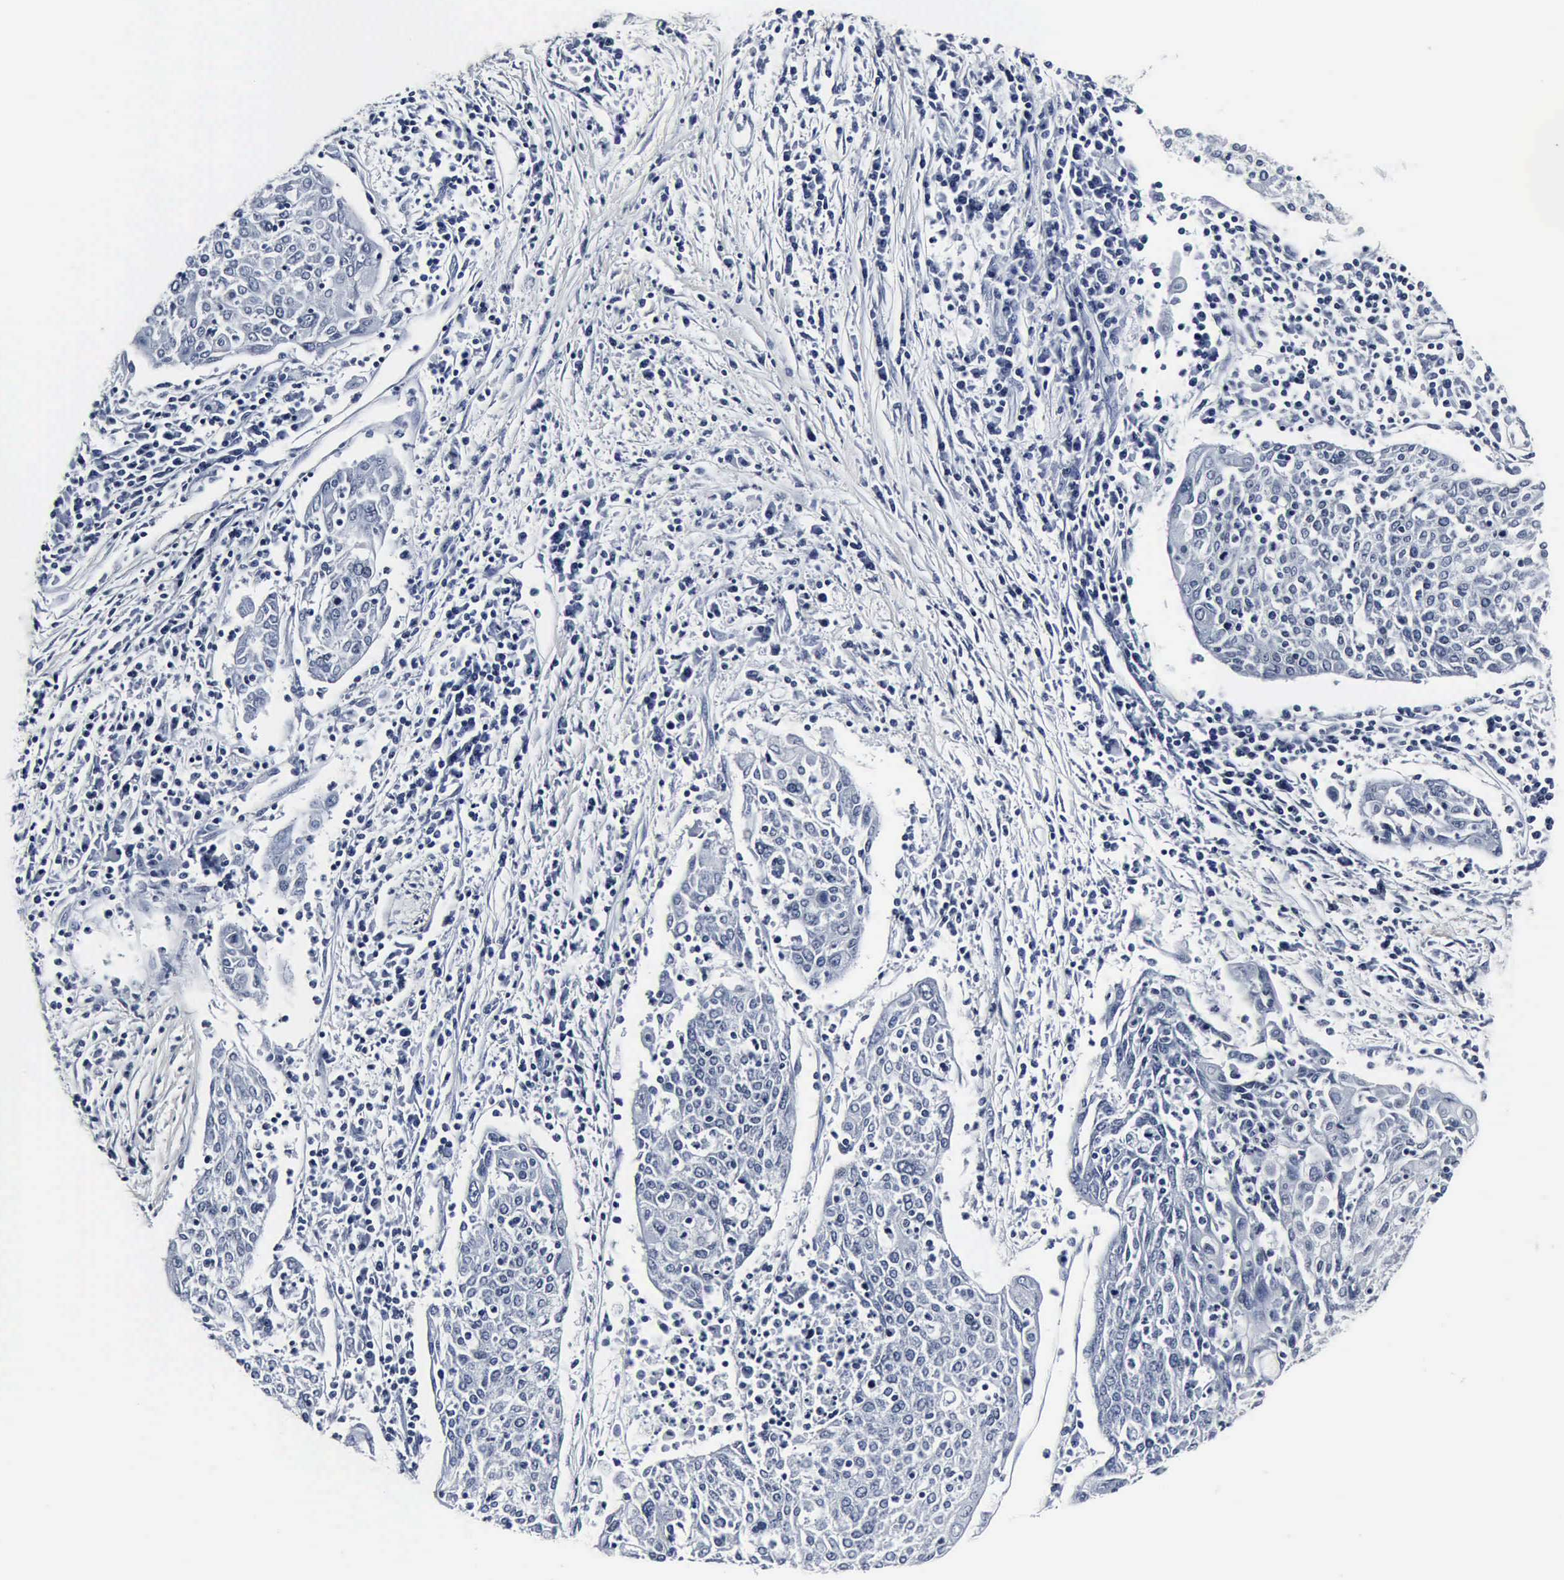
{"staining": {"intensity": "negative", "quantity": "none", "location": "none"}, "tissue": "cervical cancer", "cell_type": "Tumor cells", "image_type": "cancer", "snomed": [{"axis": "morphology", "description": "Squamous cell carcinoma, NOS"}, {"axis": "topography", "description": "Cervix"}], "caption": "A histopathology image of squamous cell carcinoma (cervical) stained for a protein demonstrates no brown staining in tumor cells.", "gene": "SNAP25", "patient": {"sex": "female", "age": 40}}